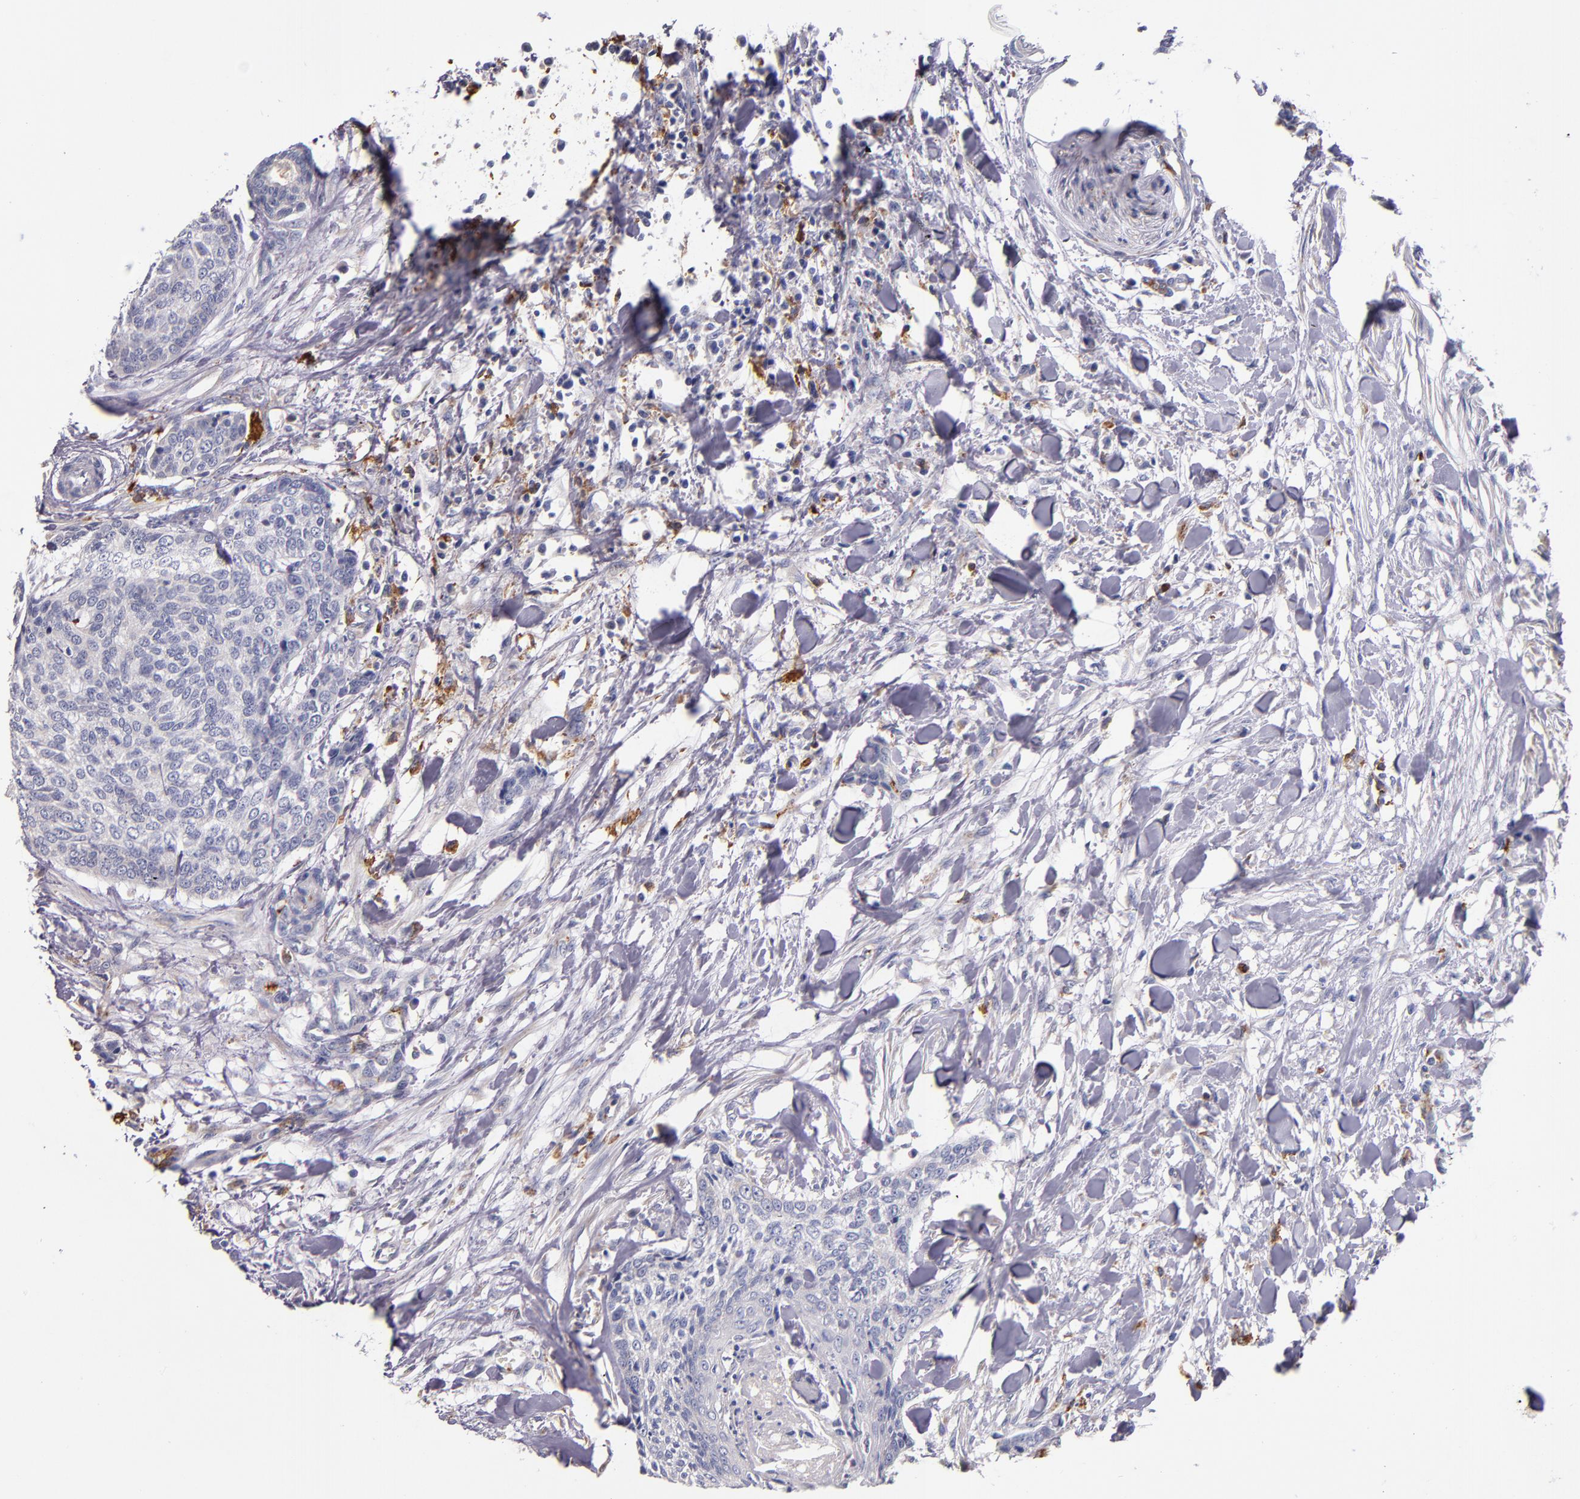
{"staining": {"intensity": "negative", "quantity": "none", "location": "none"}, "tissue": "head and neck cancer", "cell_type": "Tumor cells", "image_type": "cancer", "snomed": [{"axis": "morphology", "description": "Squamous cell carcinoma, NOS"}, {"axis": "topography", "description": "Salivary gland"}, {"axis": "topography", "description": "Head-Neck"}], "caption": "This is an immunohistochemistry (IHC) image of human head and neck cancer (squamous cell carcinoma). There is no staining in tumor cells.", "gene": "SELP", "patient": {"sex": "male", "age": 70}}